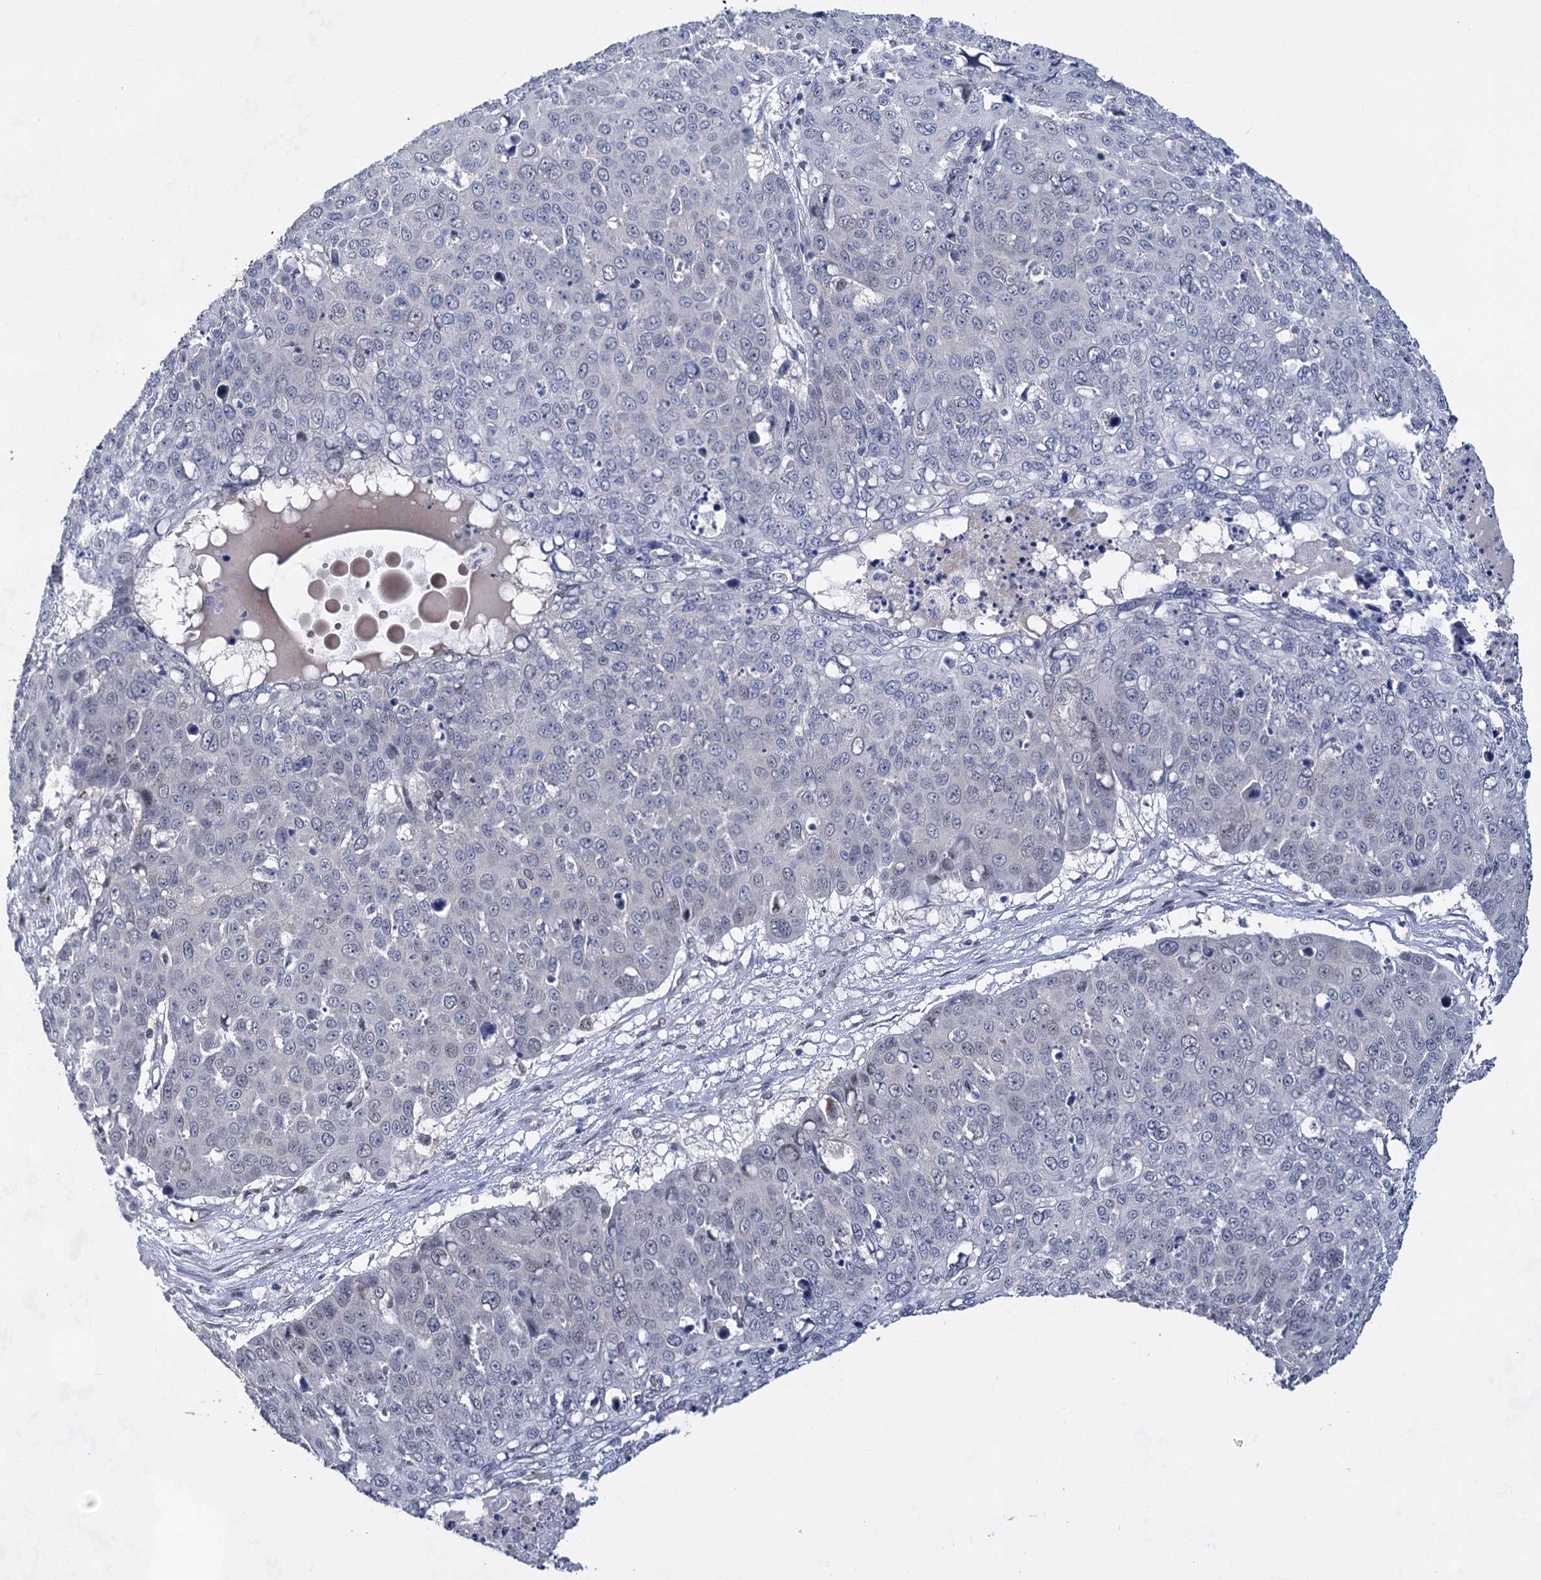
{"staining": {"intensity": "negative", "quantity": "none", "location": "none"}, "tissue": "skin cancer", "cell_type": "Tumor cells", "image_type": "cancer", "snomed": [{"axis": "morphology", "description": "Squamous cell carcinoma, NOS"}, {"axis": "topography", "description": "Skin"}], "caption": "Human squamous cell carcinoma (skin) stained for a protein using immunohistochemistry displays no positivity in tumor cells.", "gene": "MON2", "patient": {"sex": "male", "age": 71}}